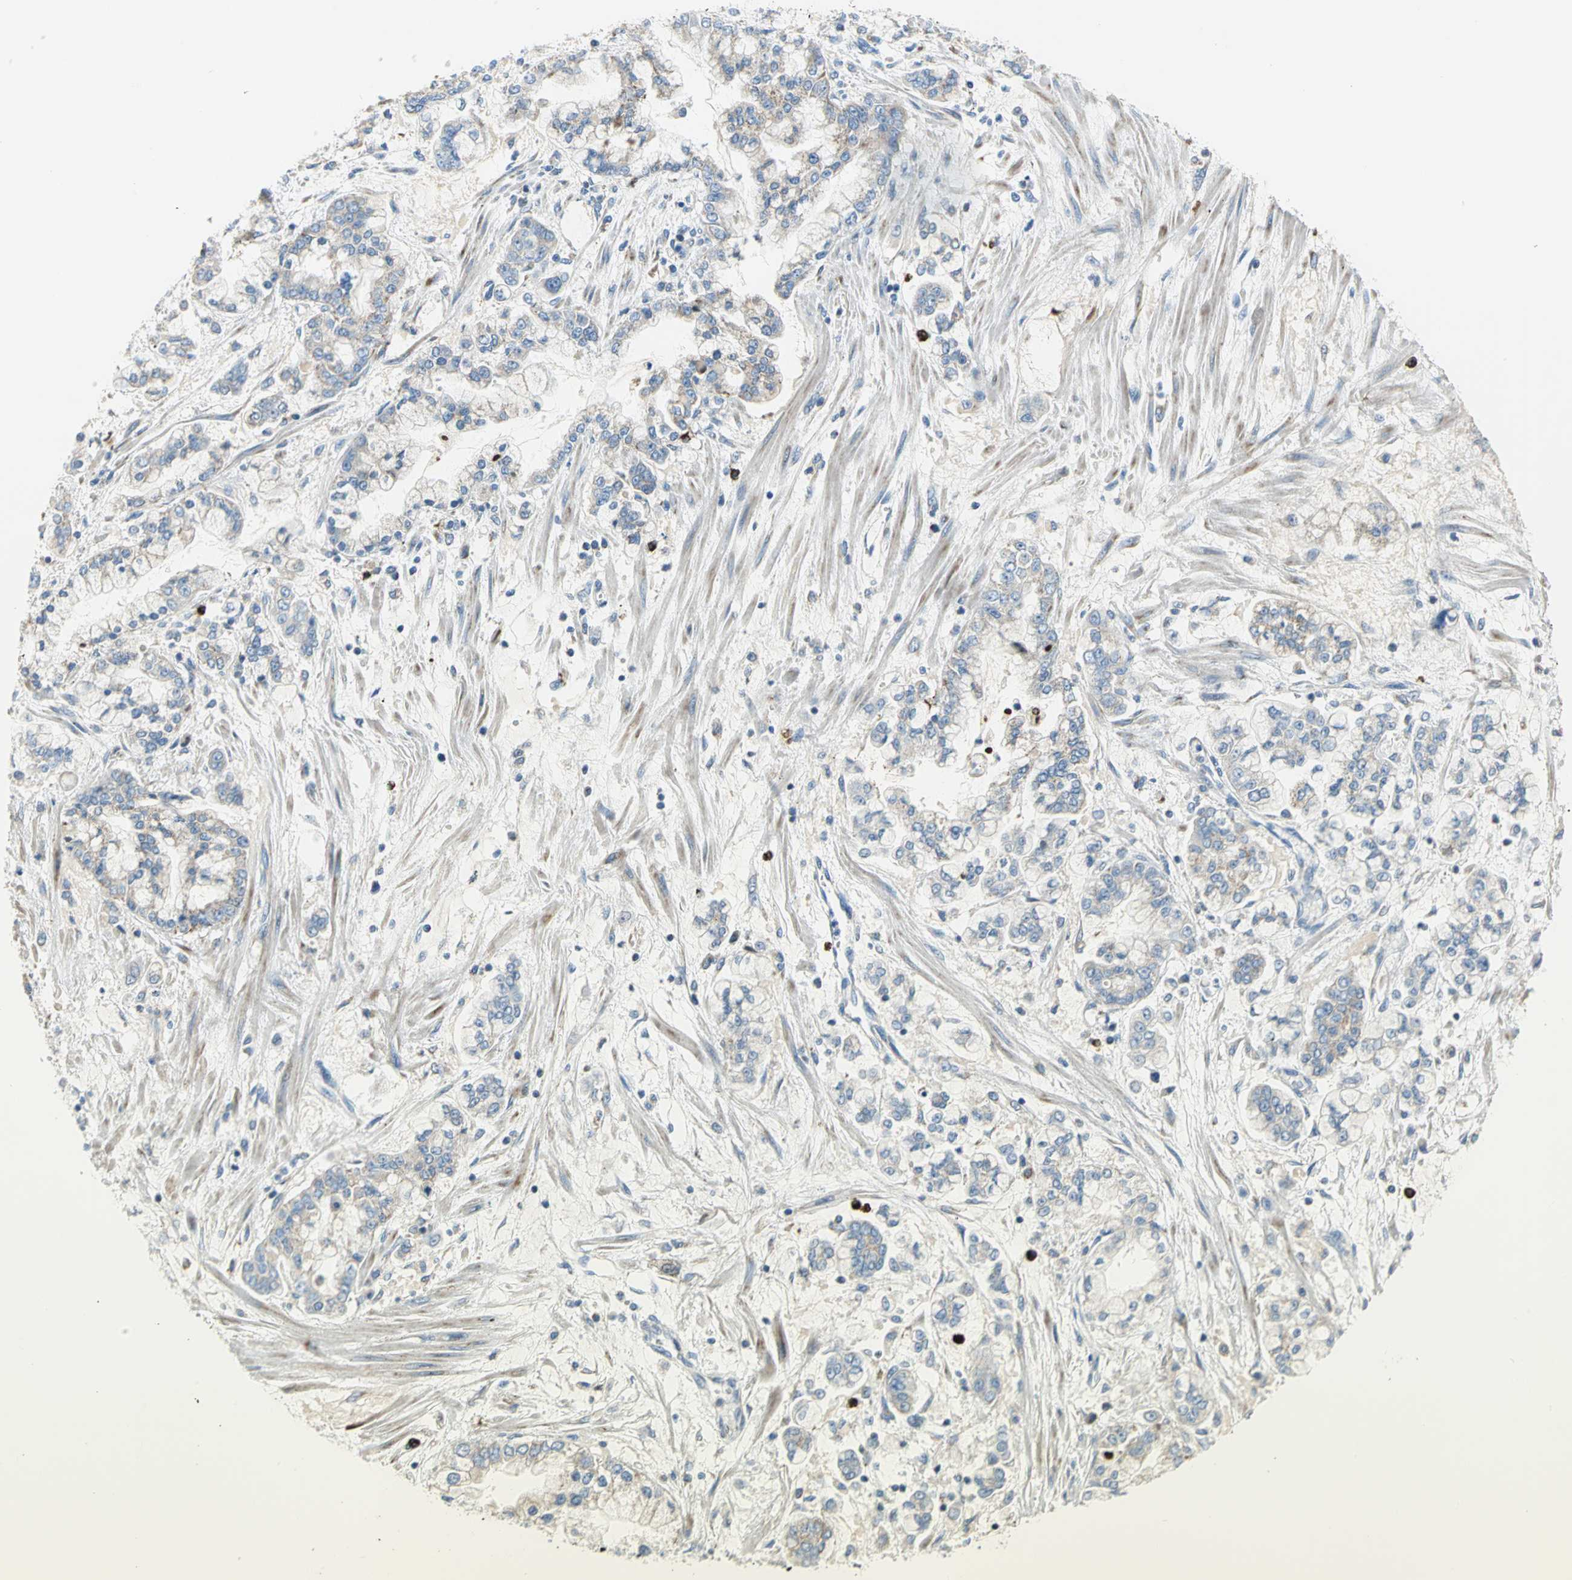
{"staining": {"intensity": "weak", "quantity": "25%-75%", "location": "cytoplasmic/membranous"}, "tissue": "stomach cancer", "cell_type": "Tumor cells", "image_type": "cancer", "snomed": [{"axis": "morphology", "description": "Normal tissue, NOS"}, {"axis": "morphology", "description": "Adenocarcinoma, NOS"}, {"axis": "topography", "description": "Stomach, upper"}, {"axis": "topography", "description": "Stomach"}], "caption": "Human stomach adenocarcinoma stained with a brown dye shows weak cytoplasmic/membranous positive staining in about 25%-75% of tumor cells.", "gene": "ALOX15", "patient": {"sex": "male", "age": 76}}